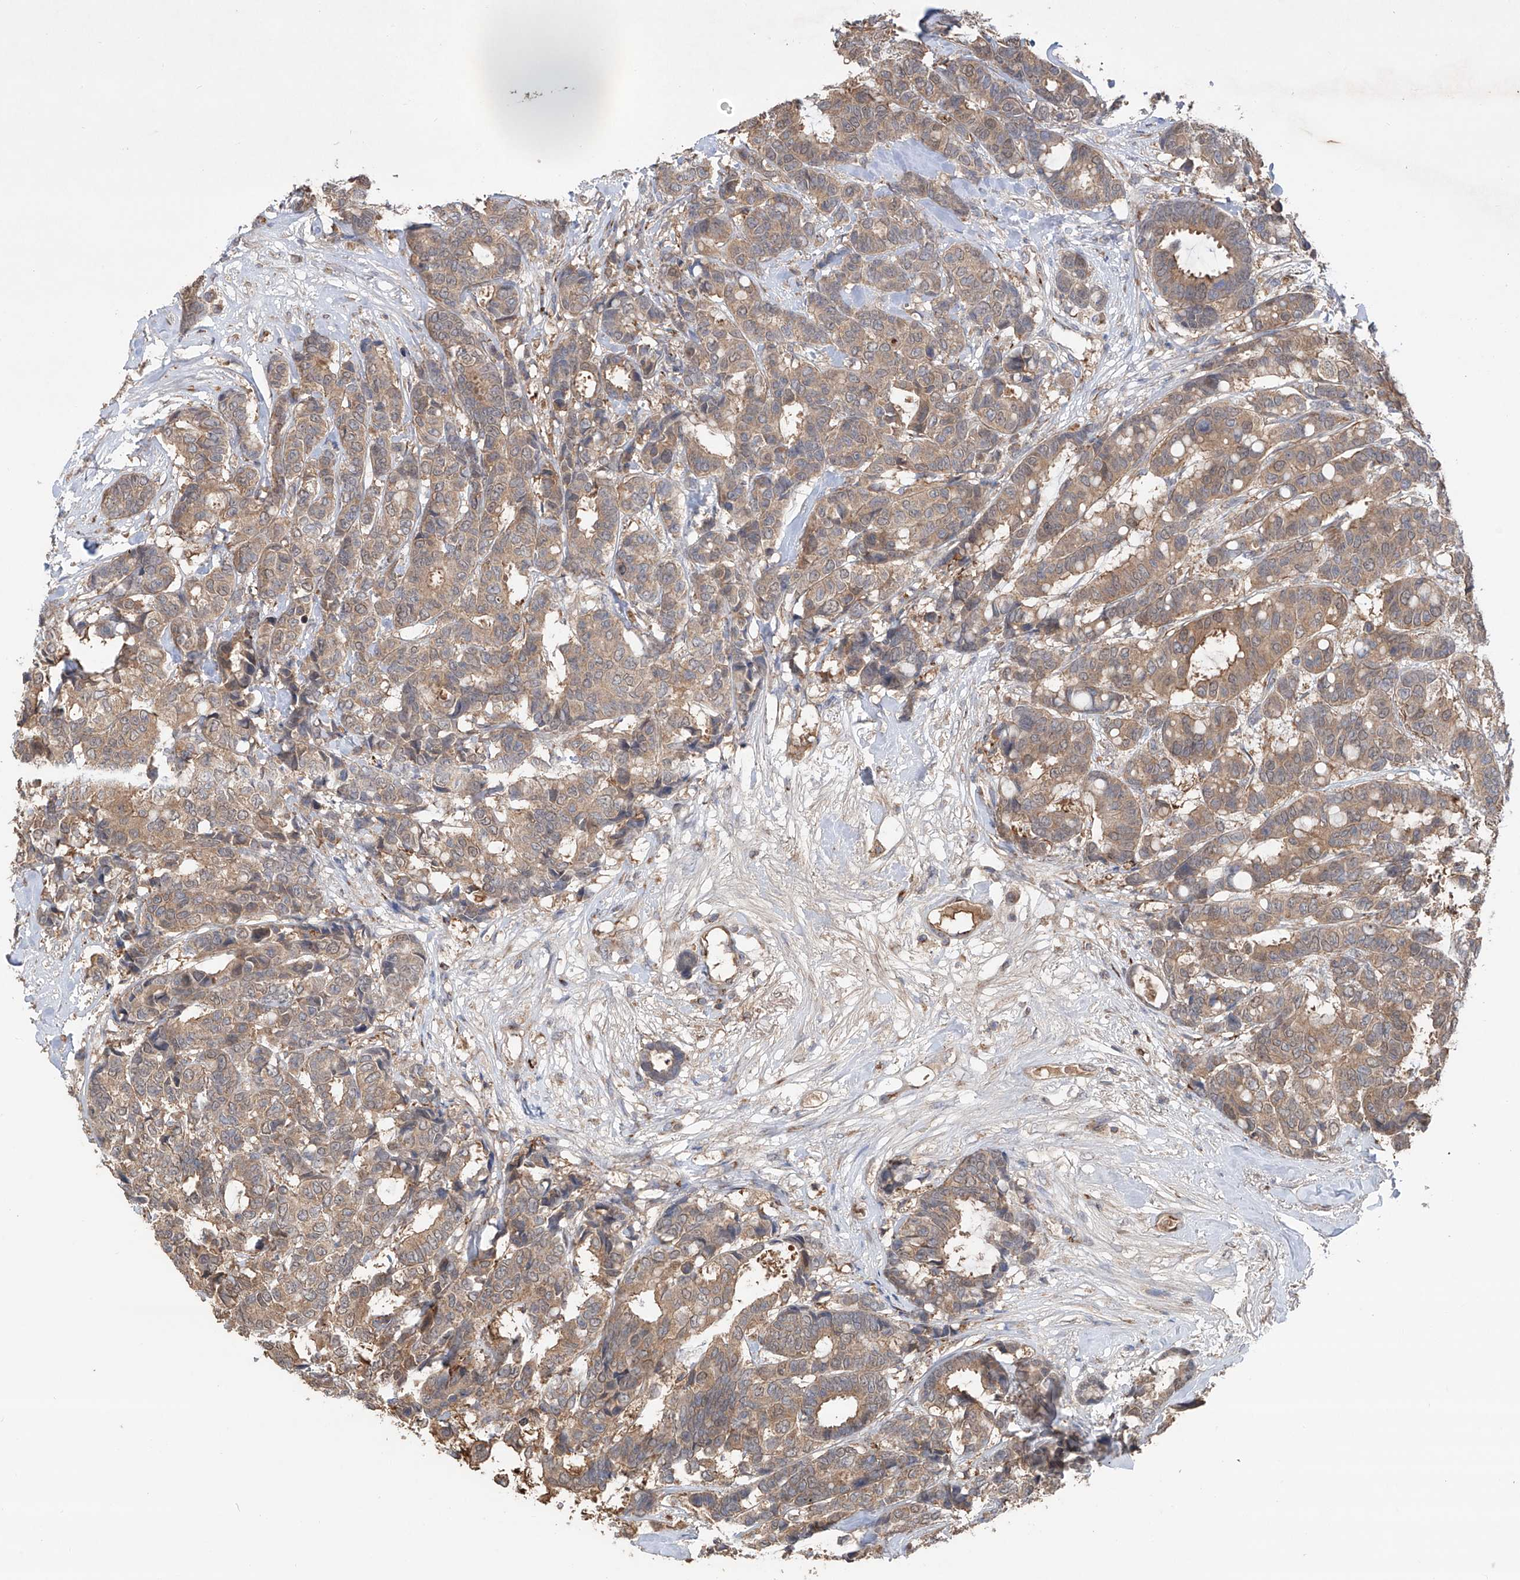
{"staining": {"intensity": "moderate", "quantity": ">75%", "location": "cytoplasmic/membranous"}, "tissue": "breast cancer", "cell_type": "Tumor cells", "image_type": "cancer", "snomed": [{"axis": "morphology", "description": "Duct carcinoma"}, {"axis": "topography", "description": "Breast"}], "caption": "High-magnification brightfield microscopy of breast intraductal carcinoma stained with DAB (brown) and counterstained with hematoxylin (blue). tumor cells exhibit moderate cytoplasmic/membranous expression is seen in about>75% of cells.", "gene": "EDN1", "patient": {"sex": "female", "age": 87}}